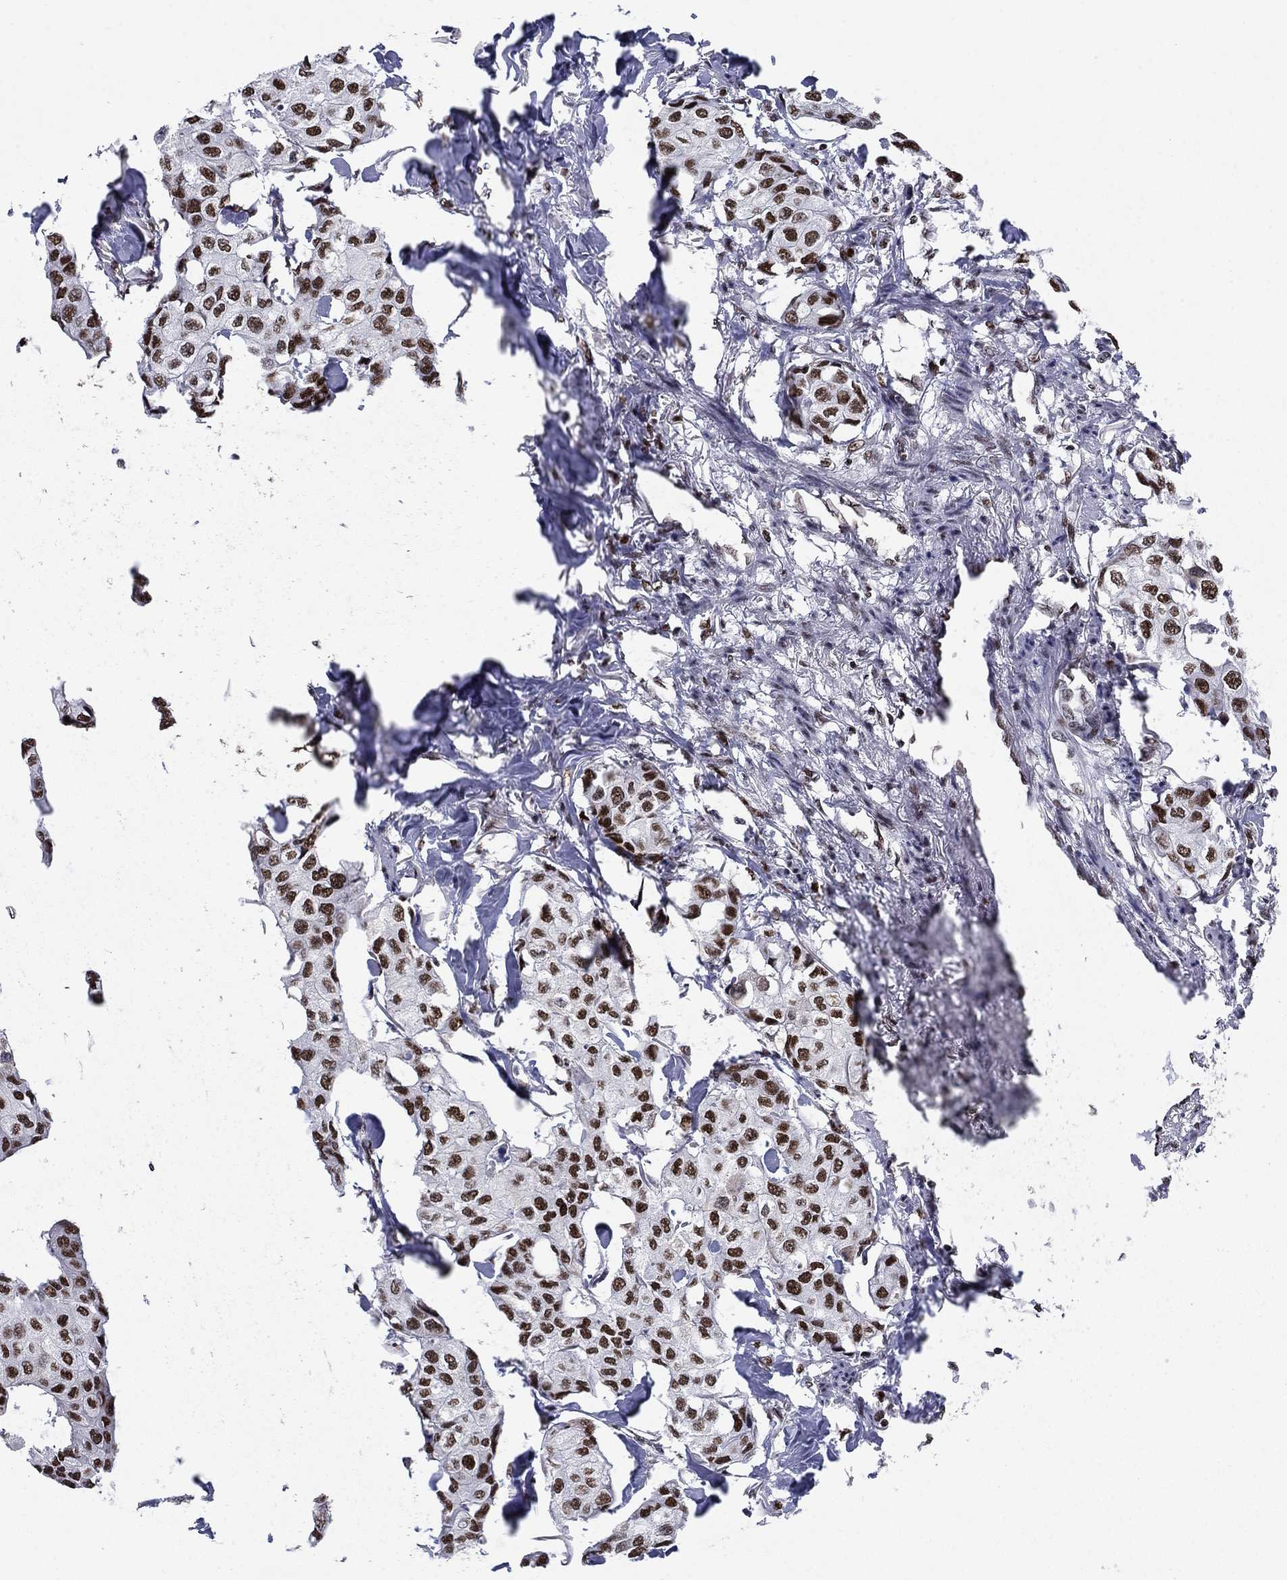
{"staining": {"intensity": "strong", "quantity": ">75%", "location": "nuclear"}, "tissue": "breast cancer", "cell_type": "Tumor cells", "image_type": "cancer", "snomed": [{"axis": "morphology", "description": "Duct carcinoma"}, {"axis": "topography", "description": "Breast"}], "caption": "This is a micrograph of immunohistochemistry staining of intraductal carcinoma (breast), which shows strong positivity in the nuclear of tumor cells.", "gene": "RPRD1B", "patient": {"sex": "female", "age": 80}}